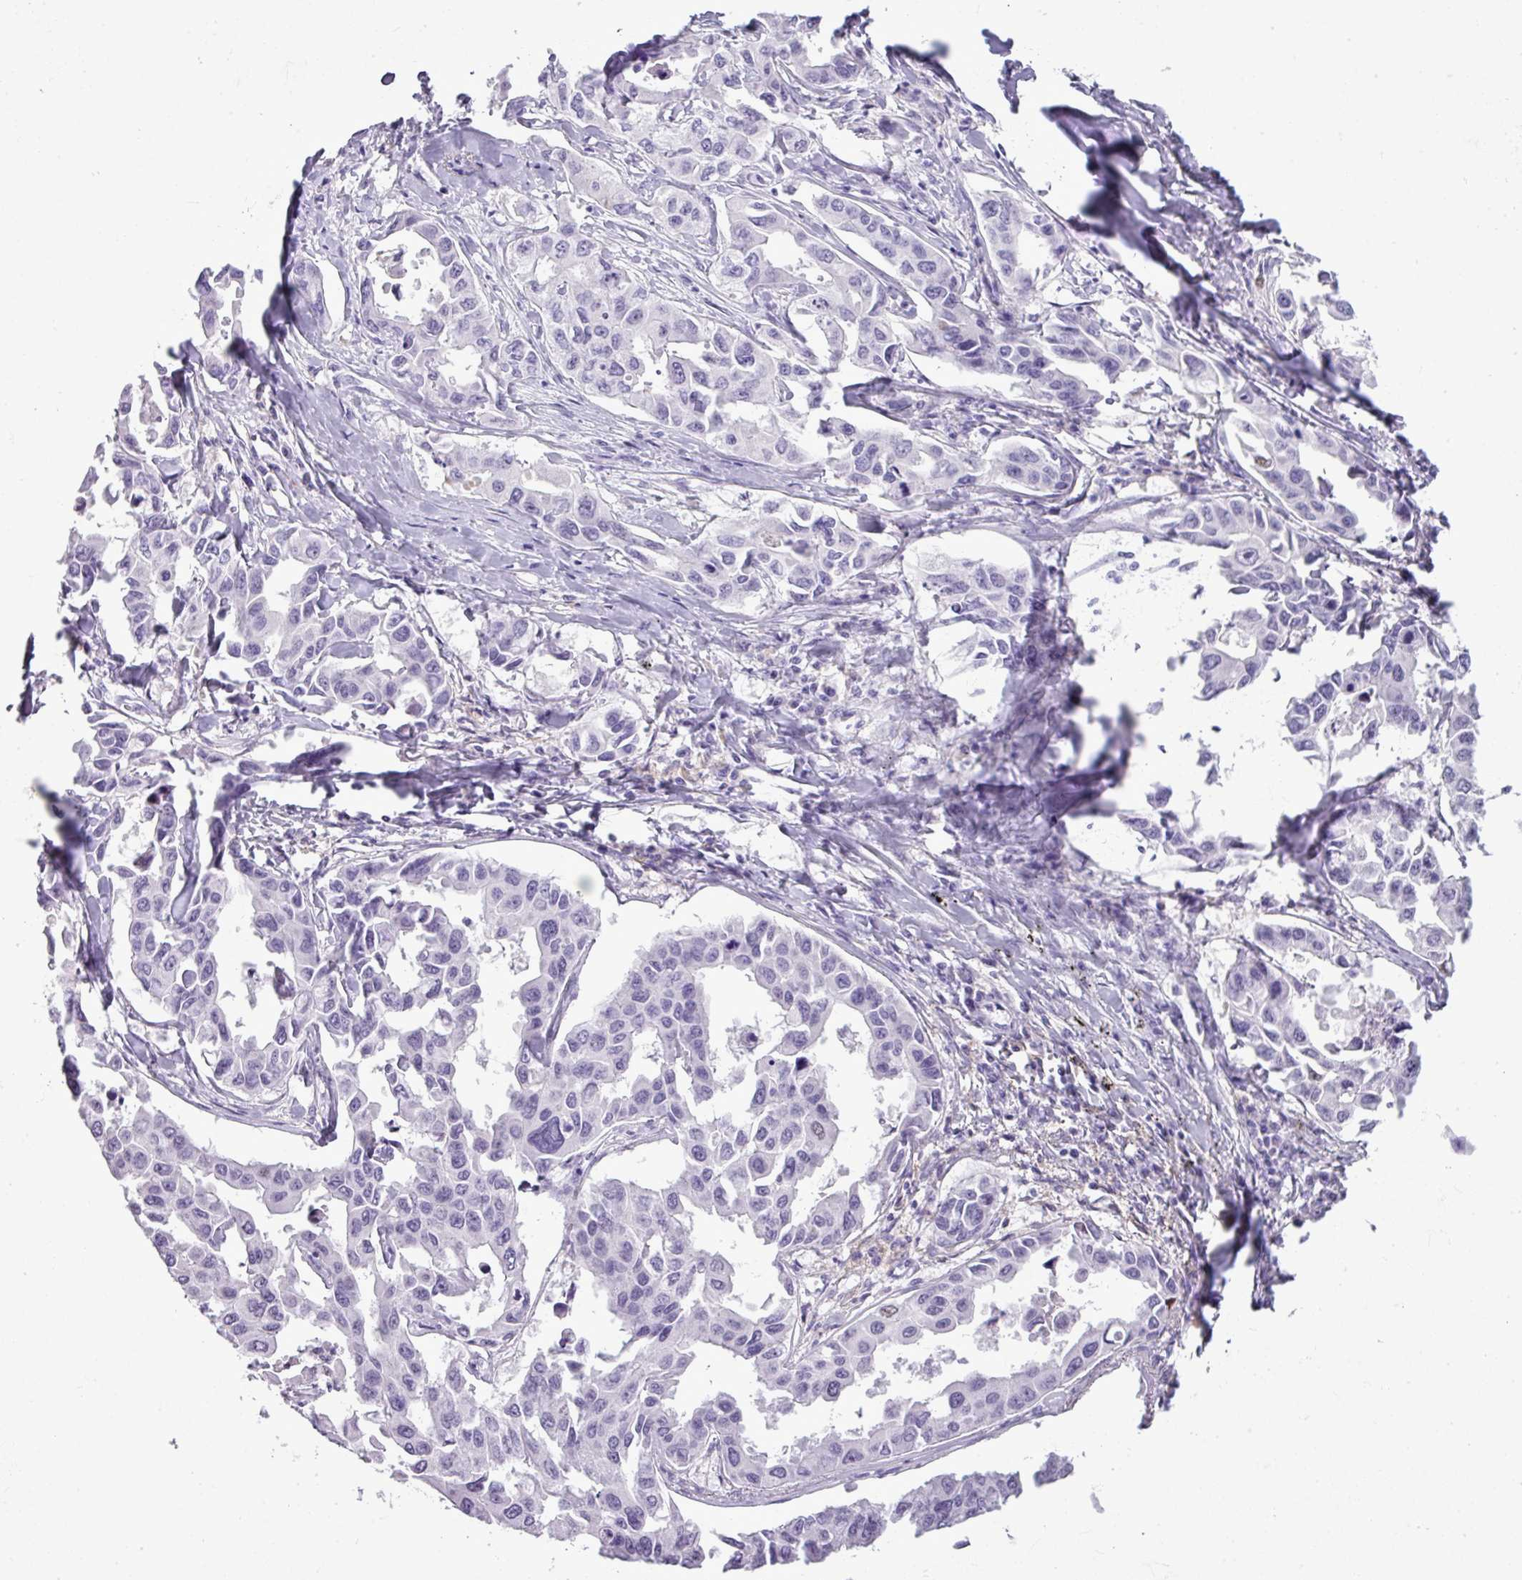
{"staining": {"intensity": "negative", "quantity": "none", "location": "none"}, "tissue": "lung cancer", "cell_type": "Tumor cells", "image_type": "cancer", "snomed": [{"axis": "morphology", "description": "Adenocarcinoma, NOS"}, {"axis": "topography", "description": "Lung"}], "caption": "This is a micrograph of immunohistochemistry staining of adenocarcinoma (lung), which shows no staining in tumor cells. The staining is performed using DAB (3,3'-diaminobenzidine) brown chromogen with nuclei counter-stained in using hematoxylin.", "gene": "RBMXL2", "patient": {"sex": "male", "age": 64}}